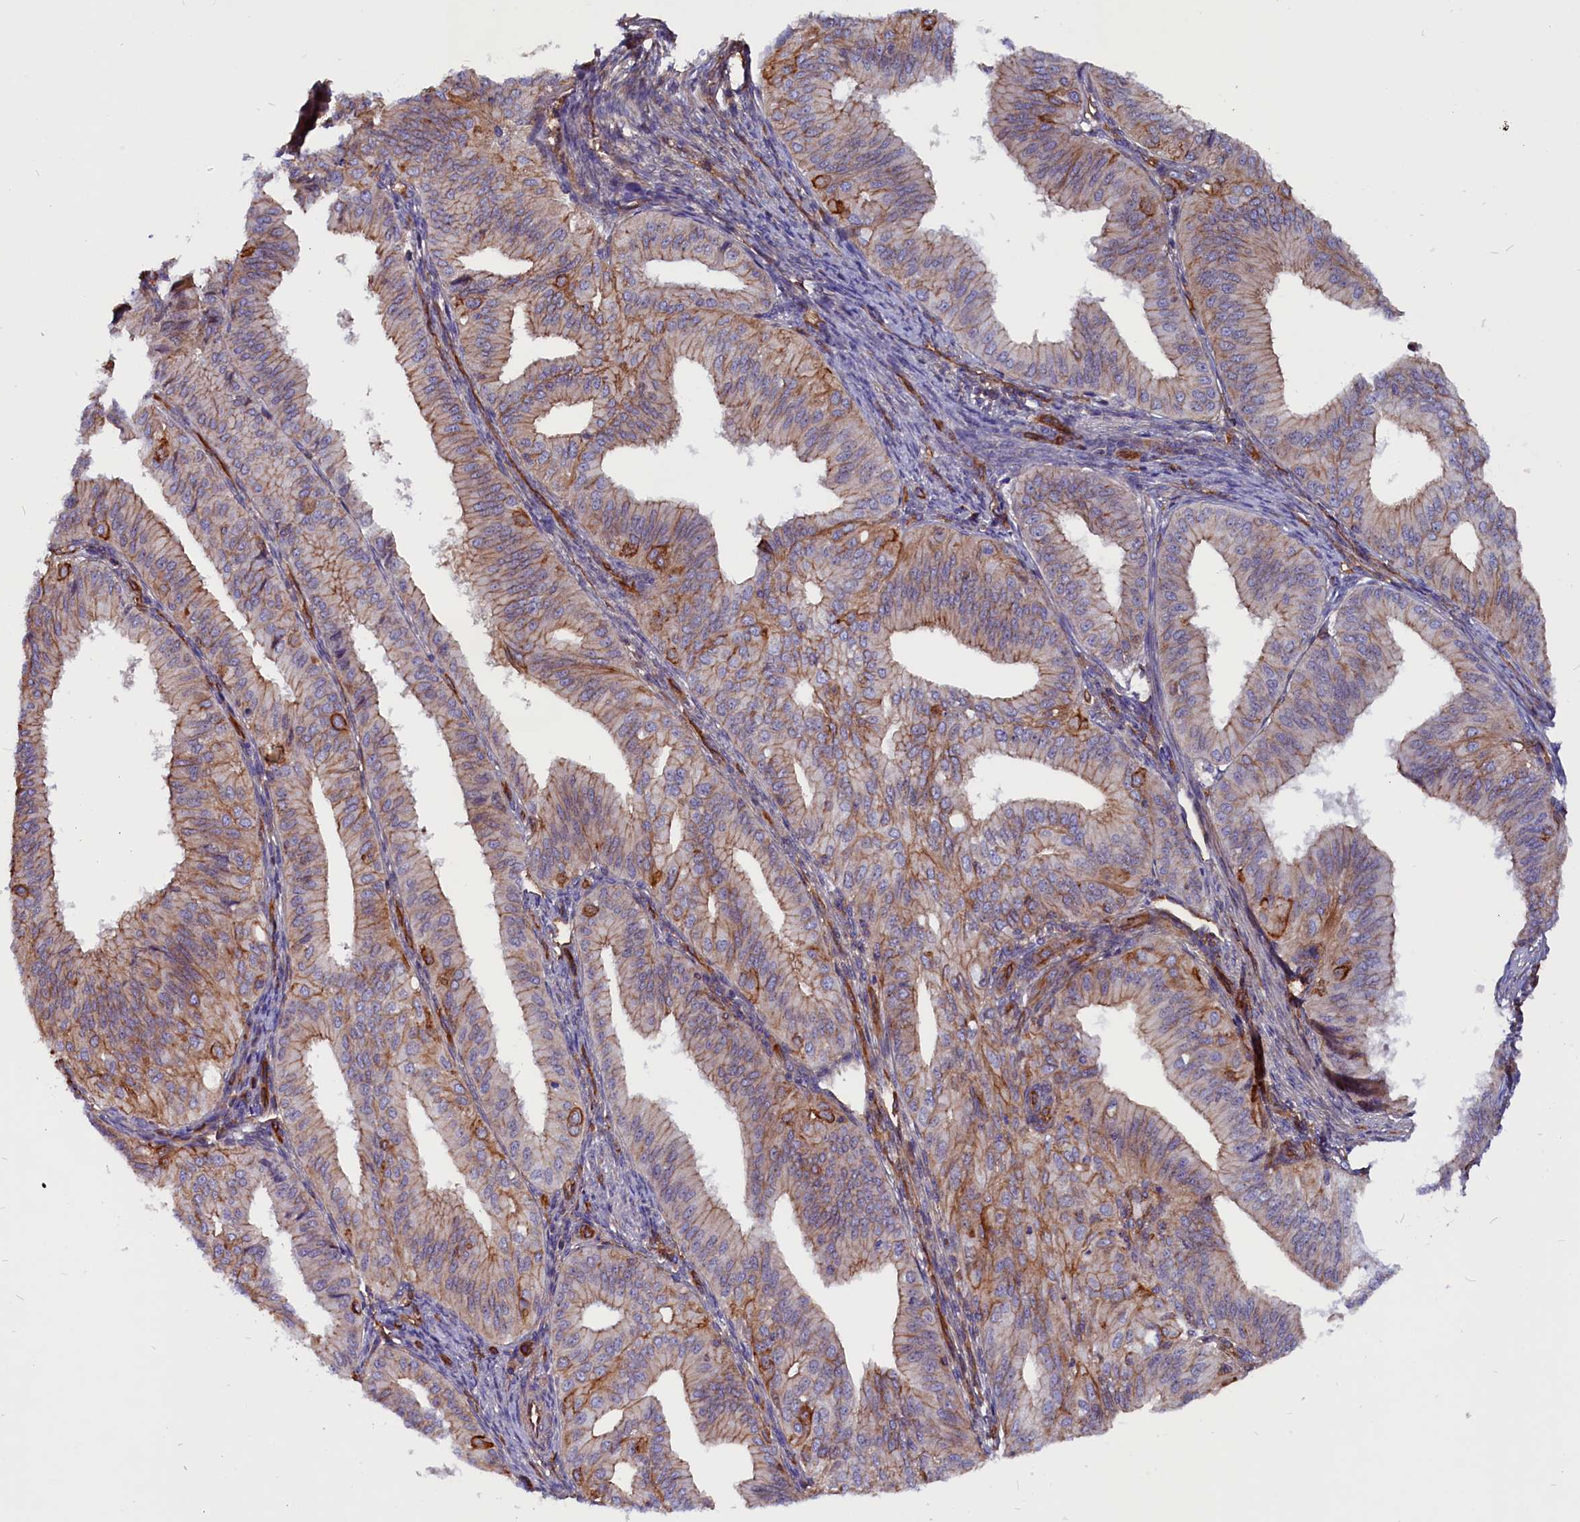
{"staining": {"intensity": "moderate", "quantity": "25%-75%", "location": "cytoplasmic/membranous"}, "tissue": "endometrial cancer", "cell_type": "Tumor cells", "image_type": "cancer", "snomed": [{"axis": "morphology", "description": "Adenocarcinoma, NOS"}, {"axis": "topography", "description": "Endometrium"}], "caption": "Human endometrial cancer stained with a protein marker displays moderate staining in tumor cells.", "gene": "ZNF749", "patient": {"sex": "female", "age": 50}}